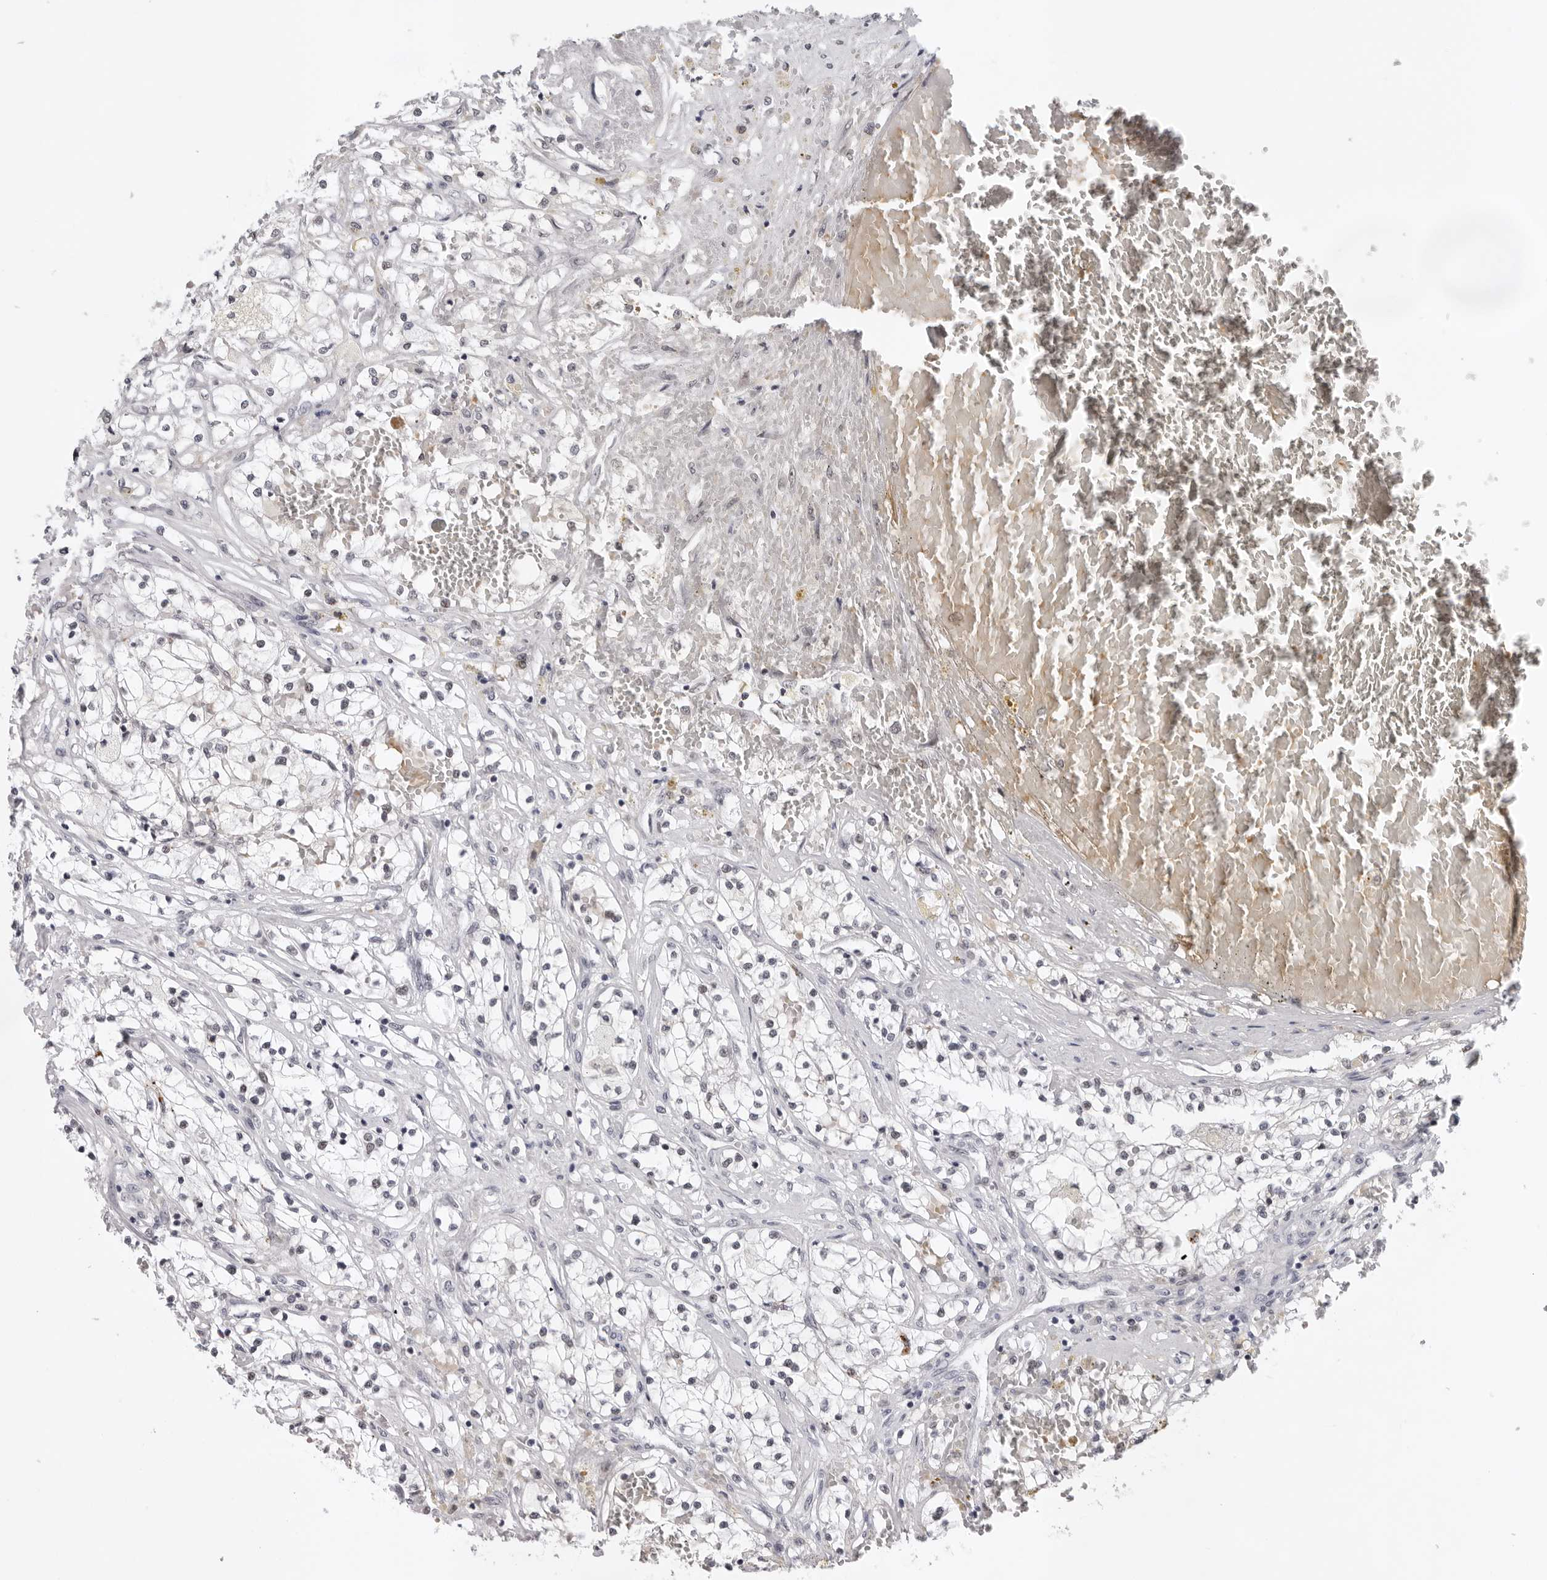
{"staining": {"intensity": "weak", "quantity": "25%-75%", "location": "nuclear"}, "tissue": "renal cancer", "cell_type": "Tumor cells", "image_type": "cancer", "snomed": [{"axis": "morphology", "description": "Normal tissue, NOS"}, {"axis": "morphology", "description": "Adenocarcinoma, NOS"}, {"axis": "topography", "description": "Kidney"}], "caption": "Immunohistochemistry (DAB (3,3'-diaminobenzidine)) staining of renal cancer (adenocarcinoma) shows weak nuclear protein expression in about 25%-75% of tumor cells.", "gene": "USP1", "patient": {"sex": "male", "age": 68}}